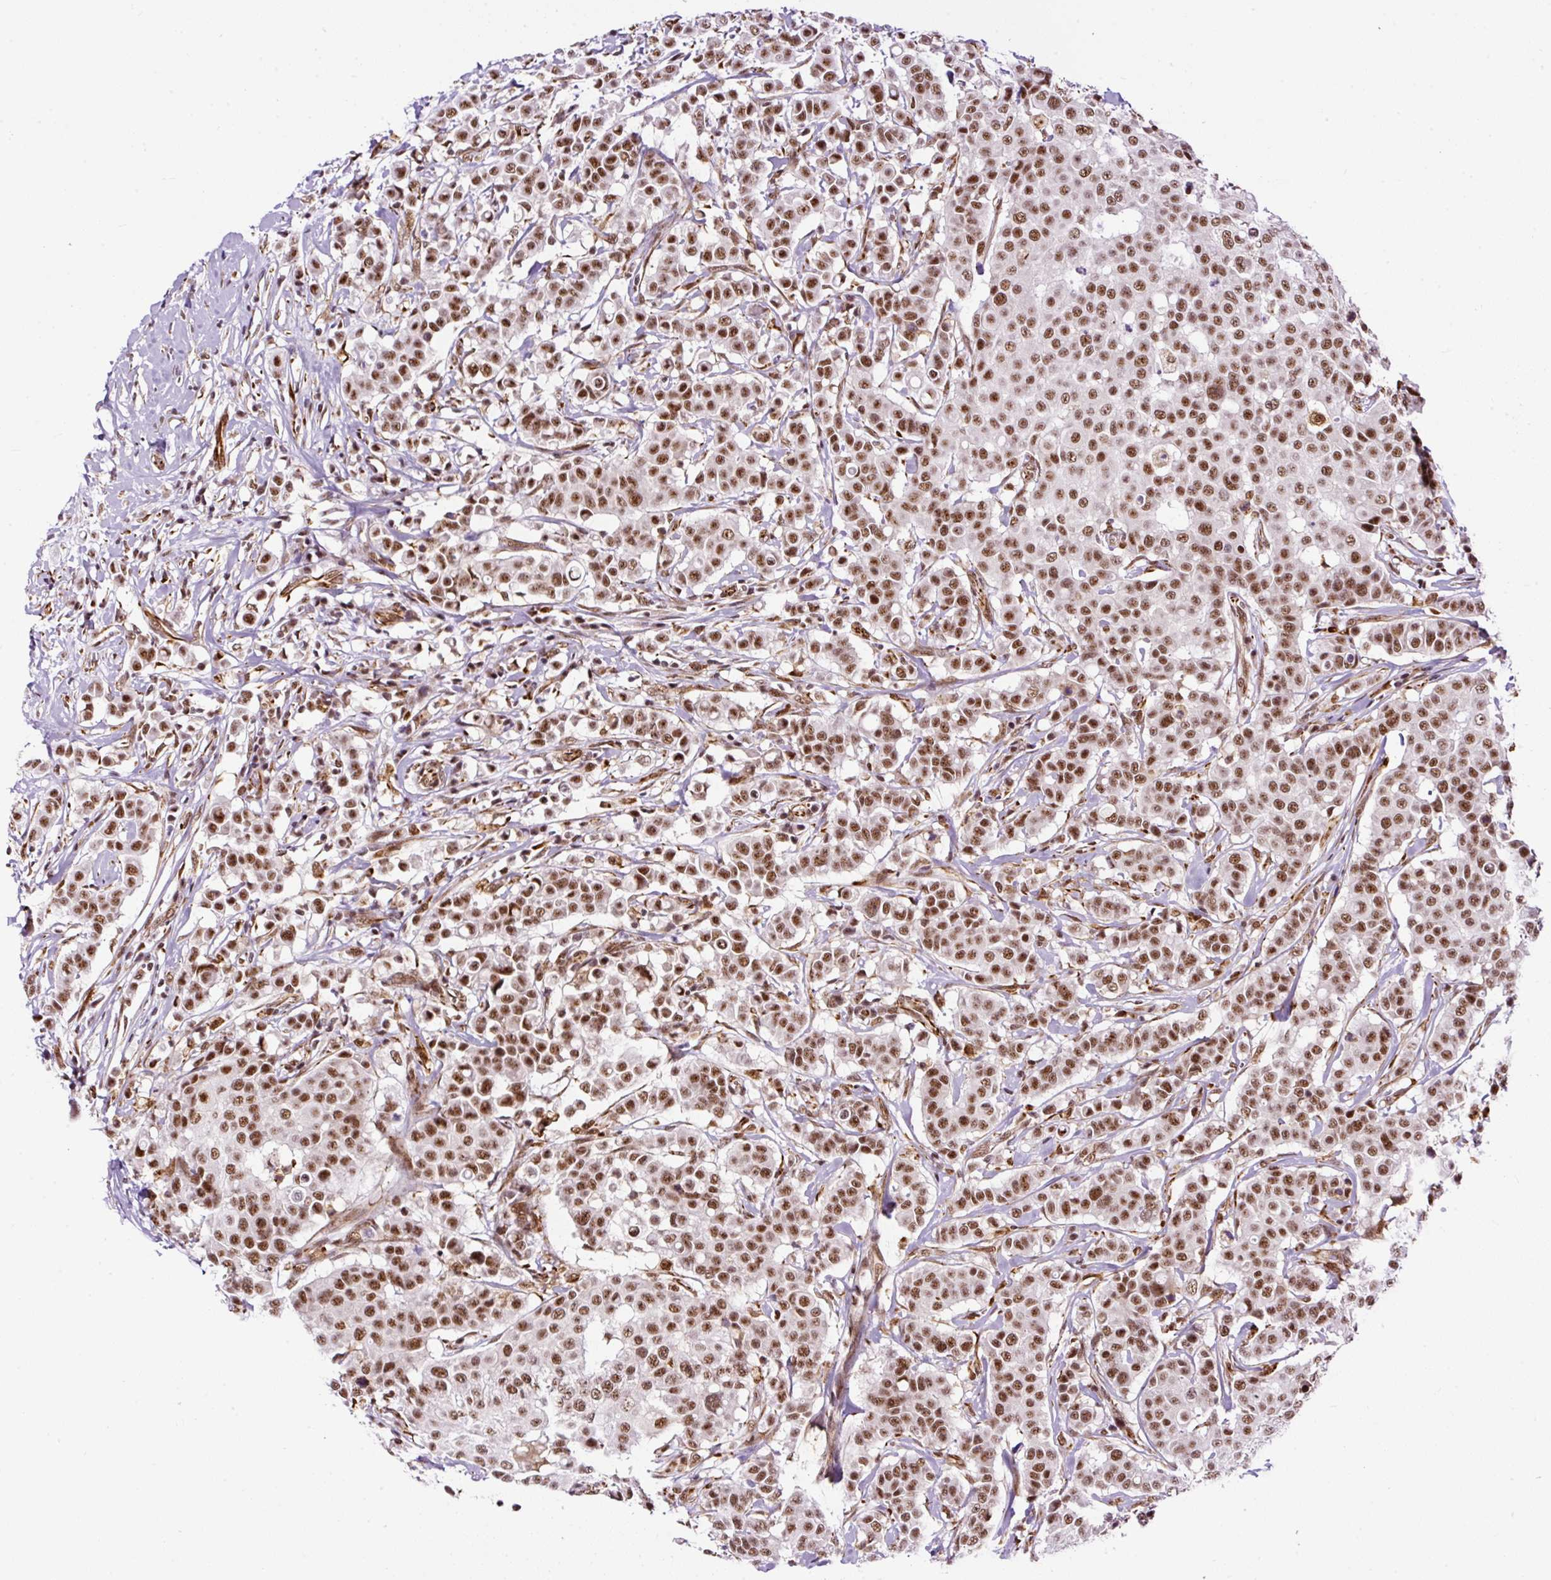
{"staining": {"intensity": "moderate", "quantity": ">75%", "location": "nuclear"}, "tissue": "breast cancer", "cell_type": "Tumor cells", "image_type": "cancer", "snomed": [{"axis": "morphology", "description": "Duct carcinoma"}, {"axis": "topography", "description": "Breast"}], "caption": "This image exhibits IHC staining of breast cancer (invasive ductal carcinoma), with medium moderate nuclear positivity in approximately >75% of tumor cells.", "gene": "LUC7L2", "patient": {"sex": "female", "age": 27}}